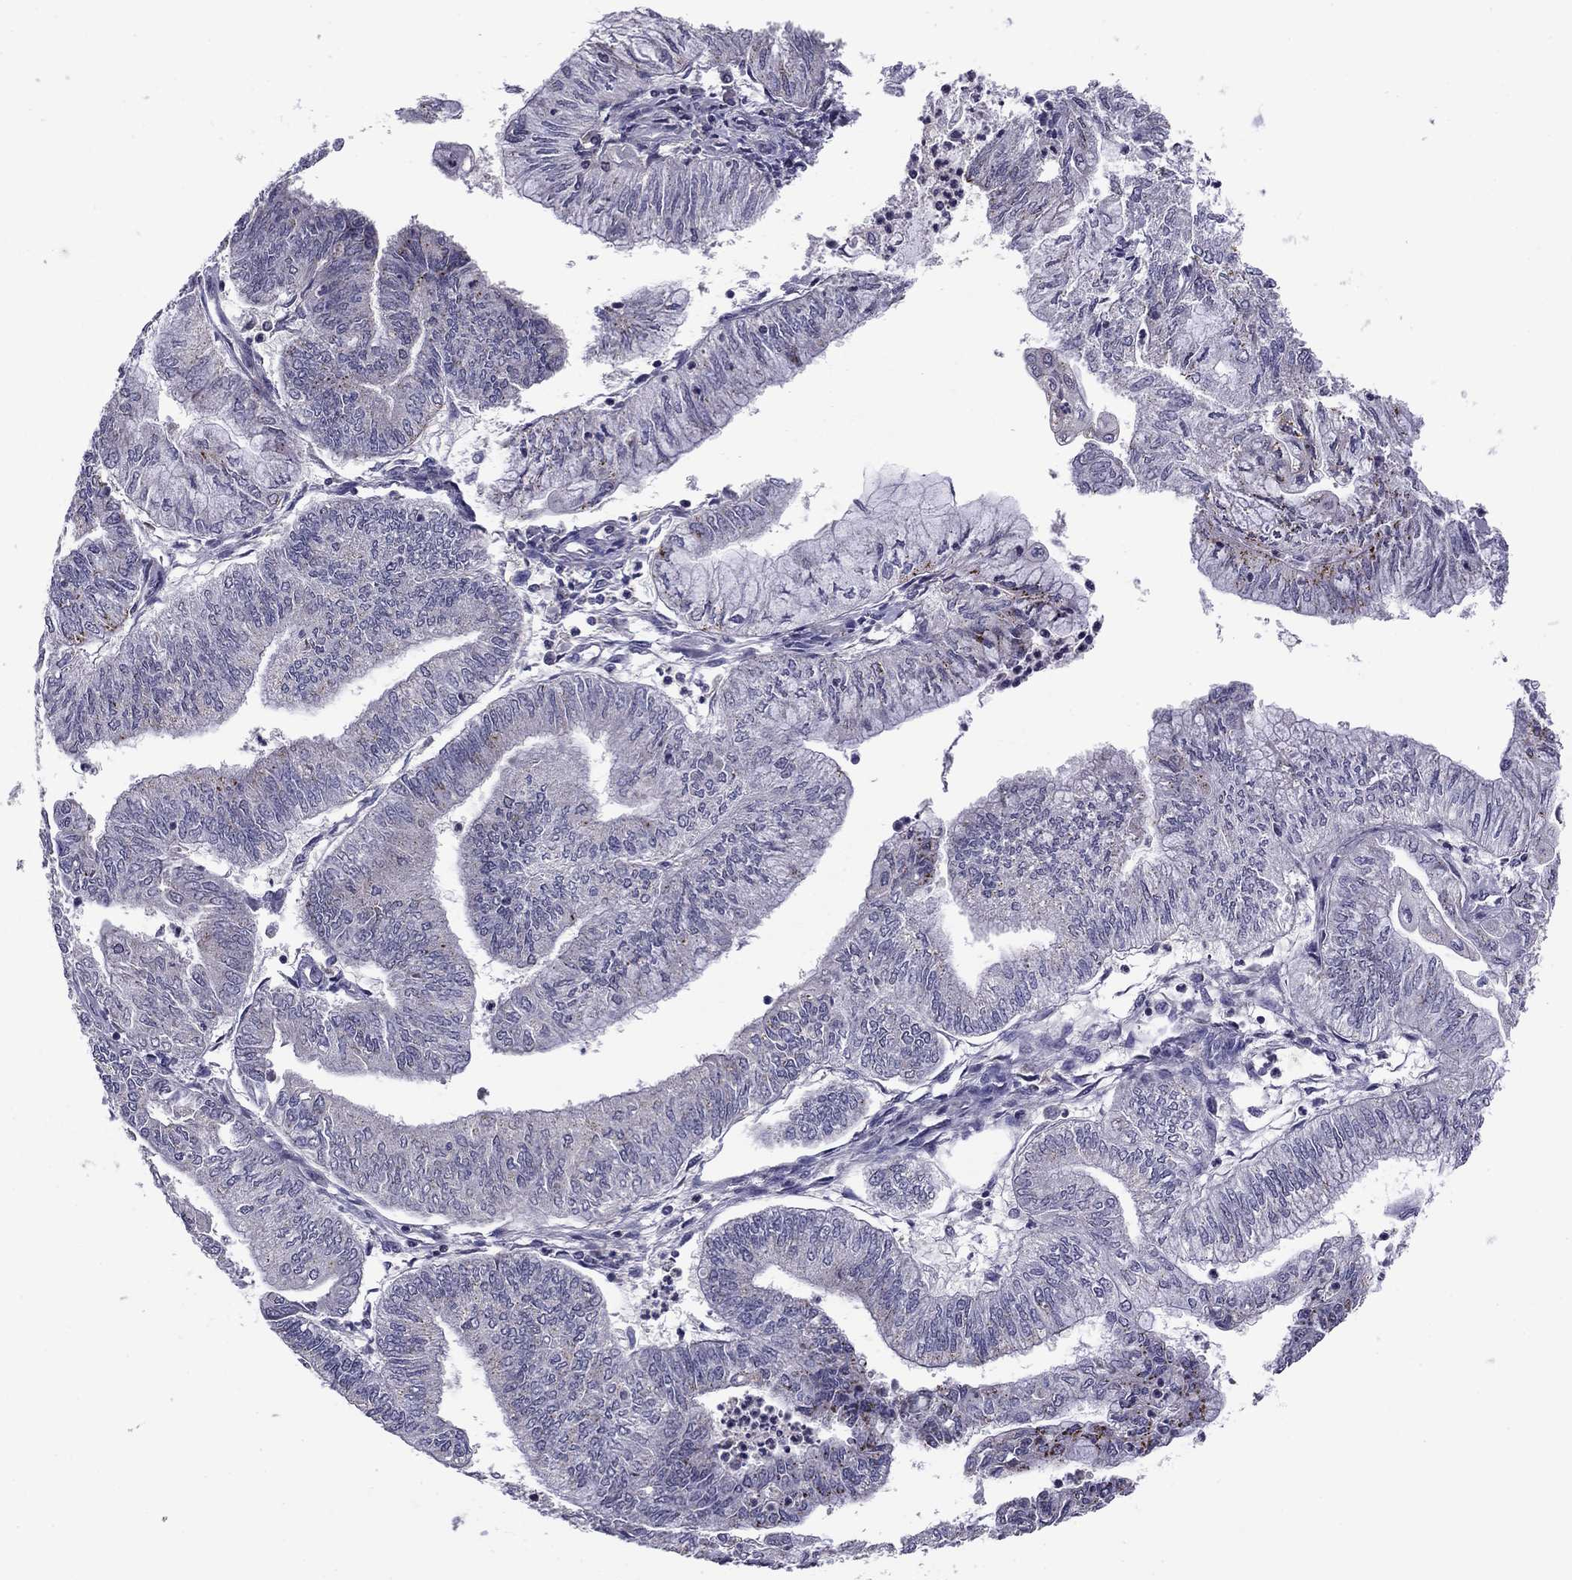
{"staining": {"intensity": "negative", "quantity": "none", "location": "none"}, "tissue": "endometrial cancer", "cell_type": "Tumor cells", "image_type": "cancer", "snomed": [{"axis": "morphology", "description": "Adenocarcinoma, NOS"}, {"axis": "topography", "description": "Endometrium"}], "caption": "The immunohistochemistry (IHC) histopathology image has no significant positivity in tumor cells of endometrial cancer (adenocarcinoma) tissue.", "gene": "HCN1", "patient": {"sex": "female", "age": 59}}